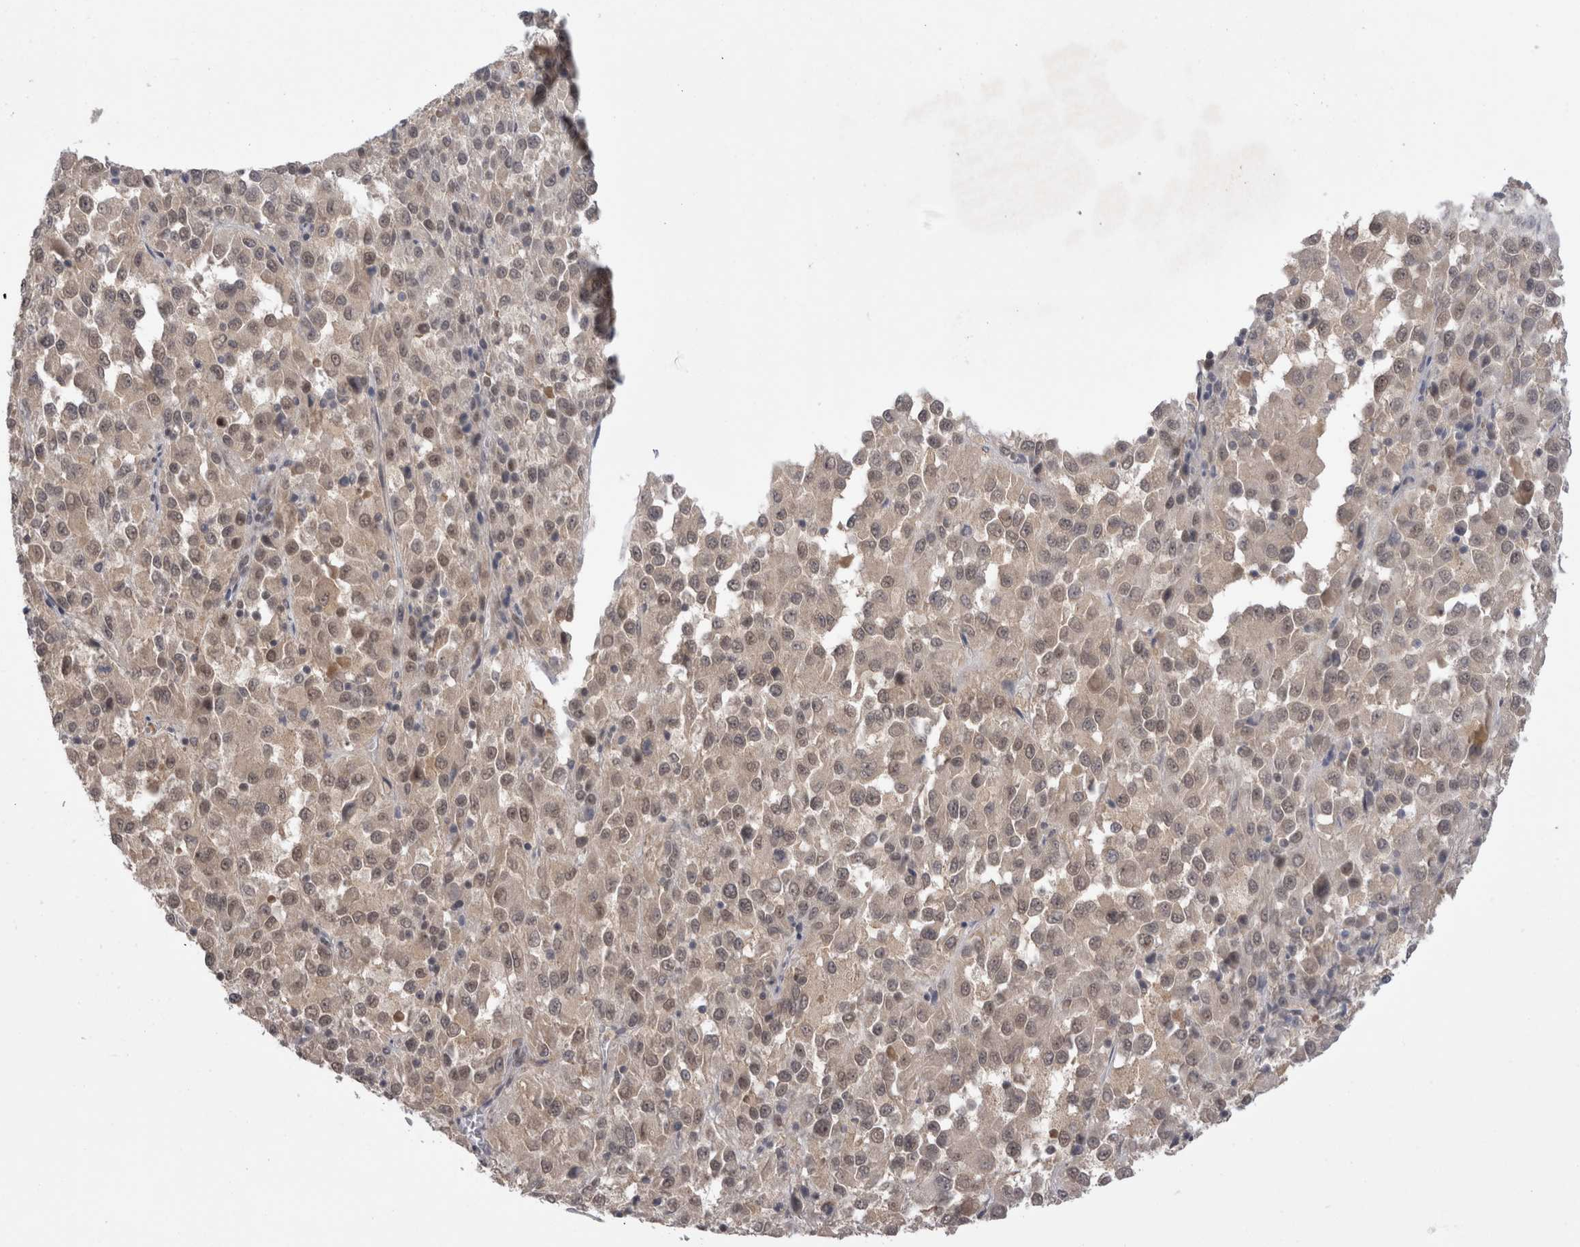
{"staining": {"intensity": "weak", "quantity": ">75%", "location": "nuclear"}, "tissue": "melanoma", "cell_type": "Tumor cells", "image_type": "cancer", "snomed": [{"axis": "morphology", "description": "Malignant melanoma, Metastatic site"}, {"axis": "topography", "description": "Lung"}], "caption": "Immunohistochemical staining of malignant melanoma (metastatic site) reveals low levels of weak nuclear positivity in about >75% of tumor cells. The protein is stained brown, and the nuclei are stained in blue (DAB IHC with brightfield microscopy, high magnification).", "gene": "ZNF341", "patient": {"sex": "male", "age": 64}}